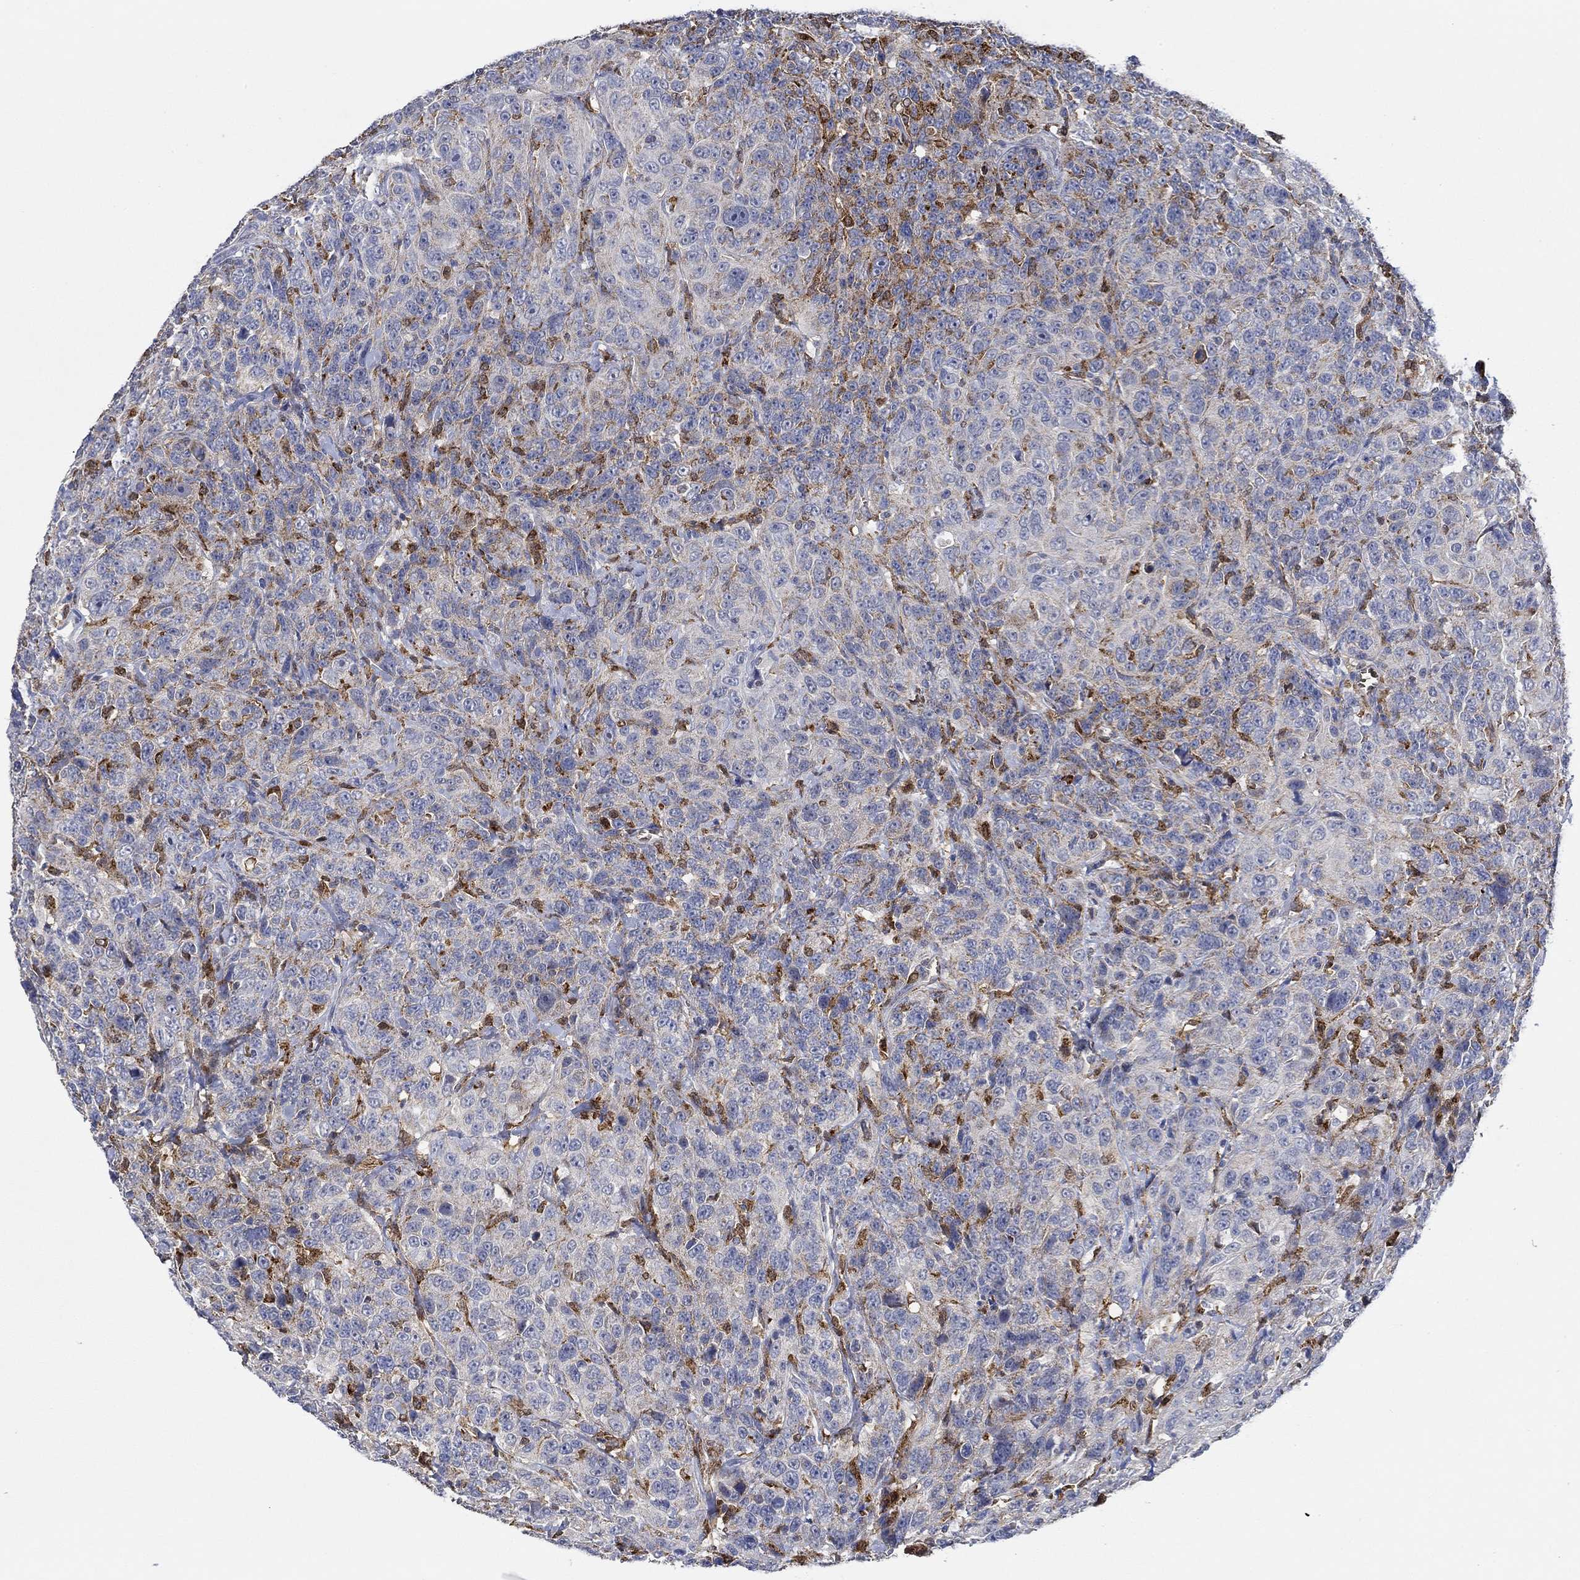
{"staining": {"intensity": "negative", "quantity": "none", "location": "none"}, "tissue": "urothelial cancer", "cell_type": "Tumor cells", "image_type": "cancer", "snomed": [{"axis": "morphology", "description": "Urothelial carcinoma, NOS"}, {"axis": "morphology", "description": "Urothelial carcinoma, High grade"}, {"axis": "topography", "description": "Urinary bladder"}], "caption": "Tumor cells are negative for brown protein staining in transitional cell carcinoma. Brightfield microscopy of IHC stained with DAB (3,3'-diaminobenzidine) (brown) and hematoxylin (blue), captured at high magnification.", "gene": "MPP1", "patient": {"sex": "female", "age": 73}}